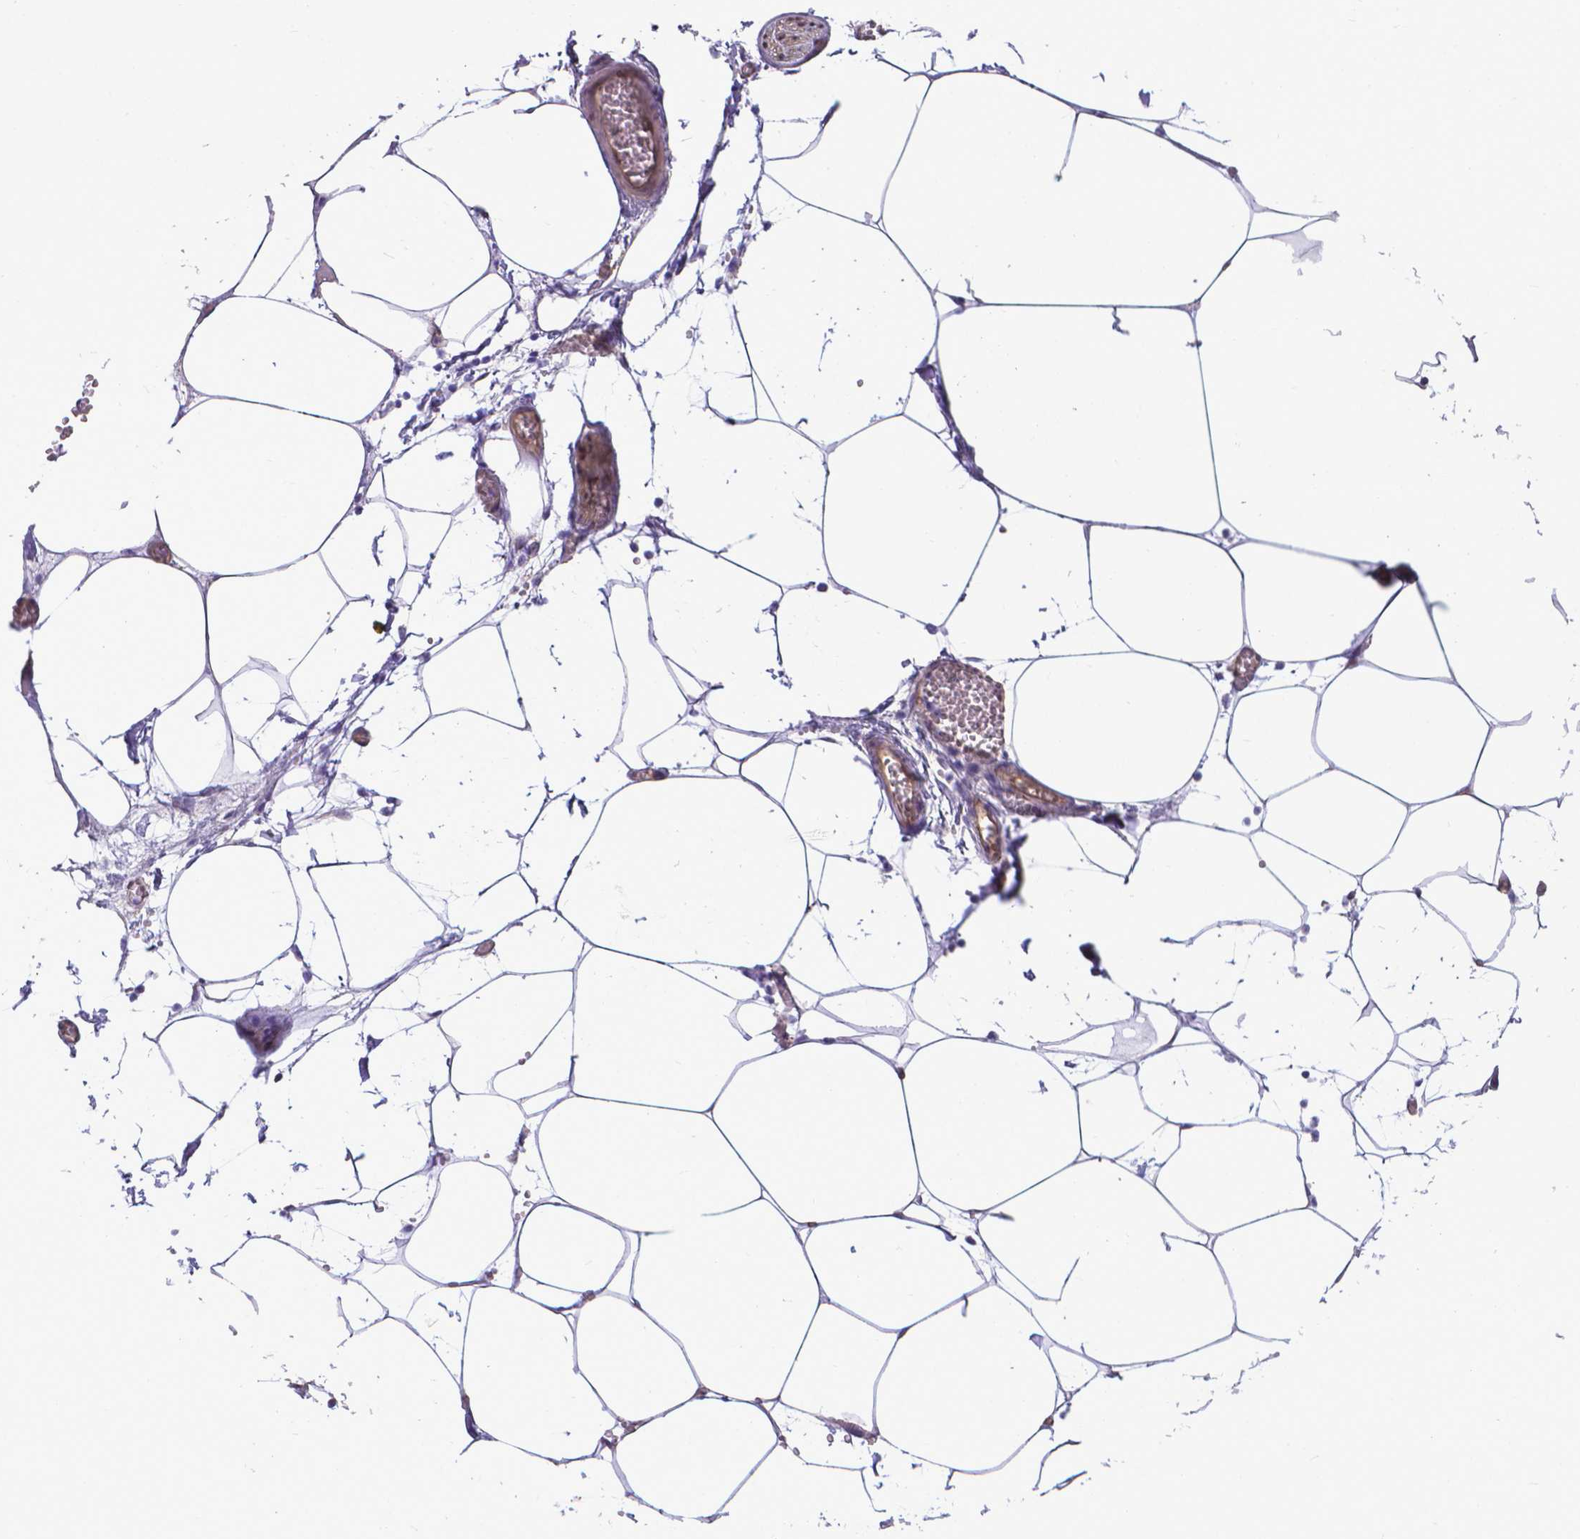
{"staining": {"intensity": "negative", "quantity": "none", "location": "none"}, "tissue": "adipose tissue", "cell_type": "Adipocytes", "image_type": "normal", "snomed": [{"axis": "morphology", "description": "Normal tissue, NOS"}, {"axis": "topography", "description": "Adipose tissue"}, {"axis": "topography", "description": "Pancreas"}, {"axis": "topography", "description": "Peripheral nerve tissue"}], "caption": "Protein analysis of unremarkable adipose tissue reveals no significant positivity in adipocytes. (DAB (3,3'-diaminobenzidine) IHC with hematoxylin counter stain).", "gene": "CLIC4", "patient": {"sex": "female", "age": 58}}